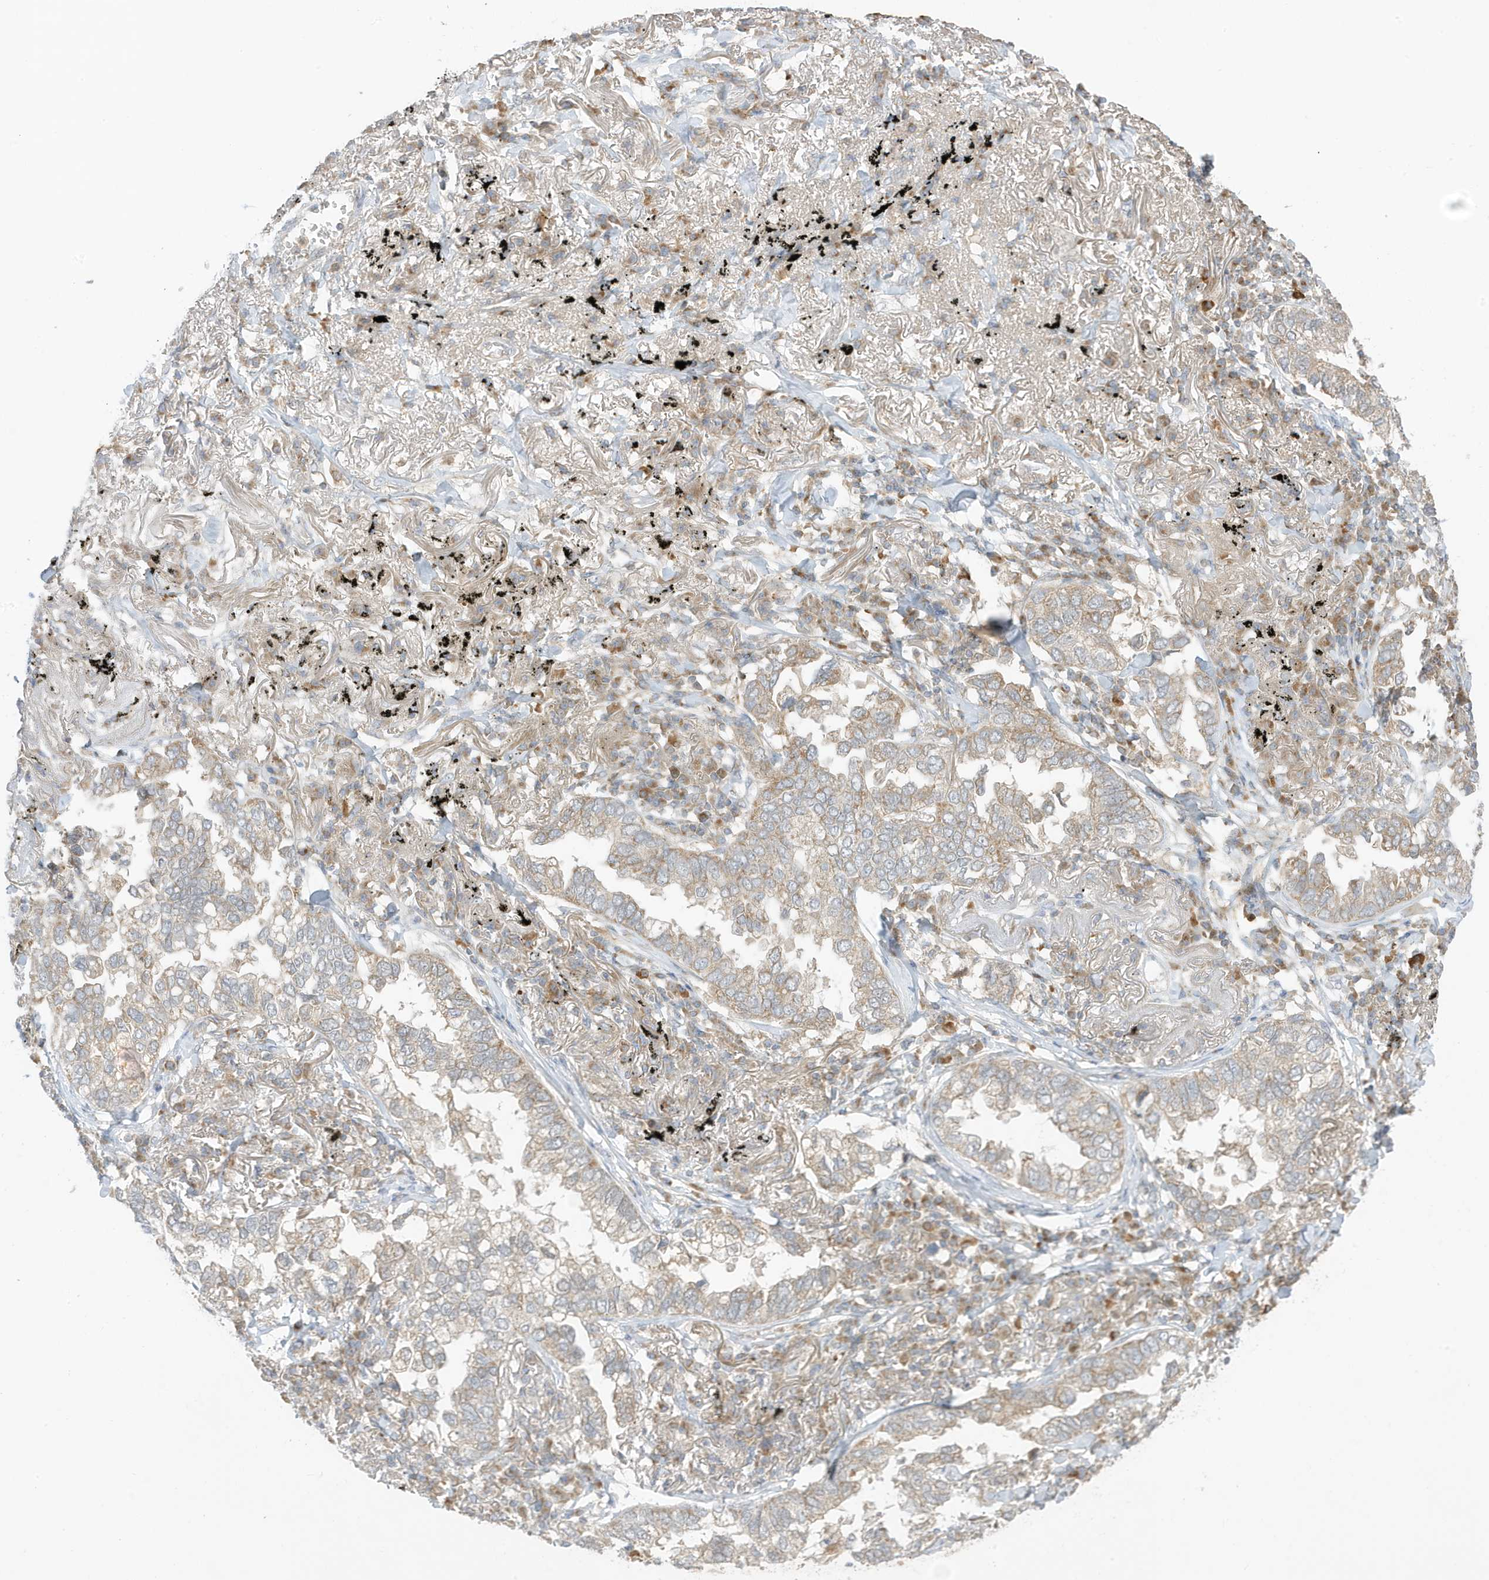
{"staining": {"intensity": "weak", "quantity": ">75%", "location": "cytoplasmic/membranous"}, "tissue": "lung cancer", "cell_type": "Tumor cells", "image_type": "cancer", "snomed": [{"axis": "morphology", "description": "Adenocarcinoma, NOS"}, {"axis": "topography", "description": "Lung"}], "caption": "Immunohistochemical staining of lung cancer displays low levels of weak cytoplasmic/membranous staining in approximately >75% of tumor cells.", "gene": "NPPC", "patient": {"sex": "male", "age": 65}}